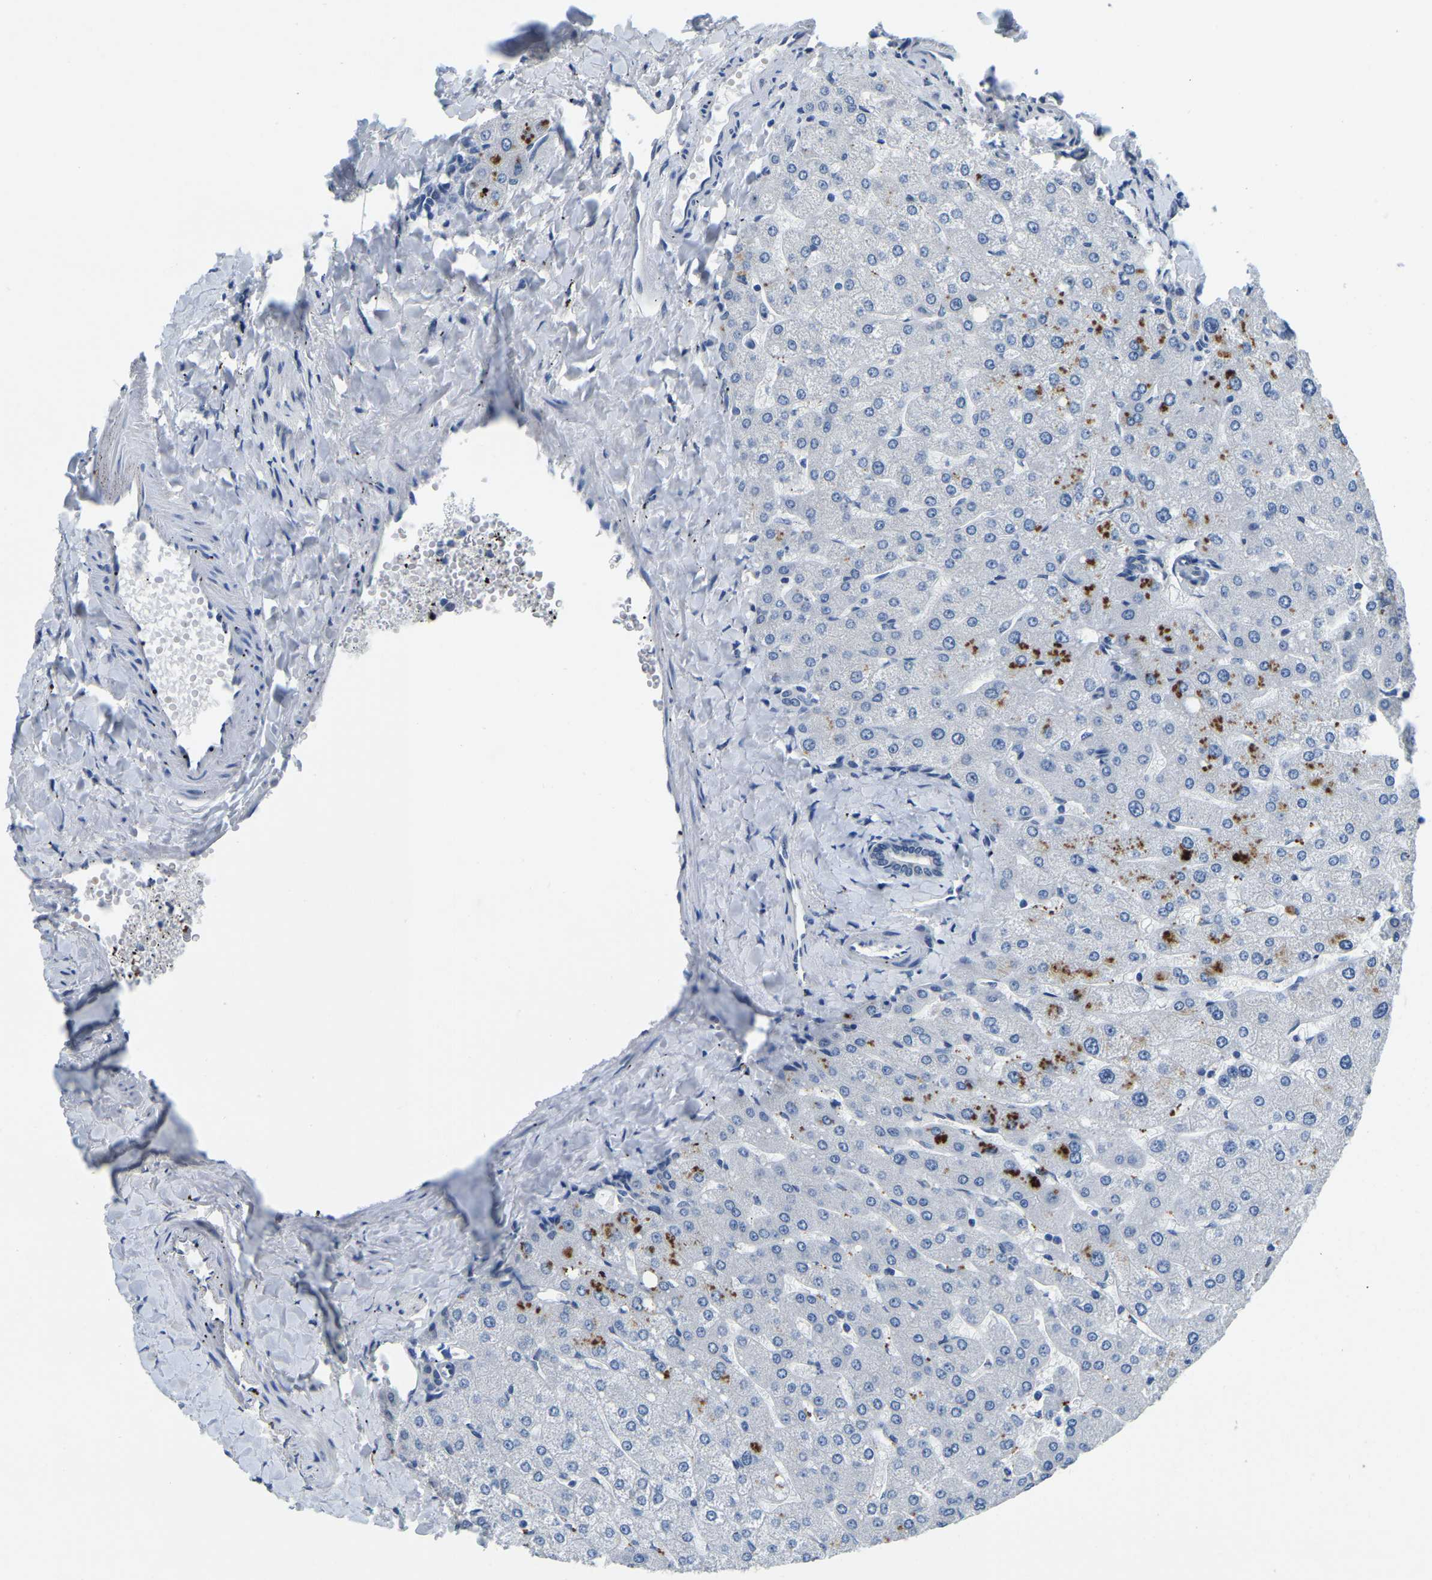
{"staining": {"intensity": "negative", "quantity": "none", "location": "none"}, "tissue": "liver", "cell_type": "Cholangiocytes", "image_type": "normal", "snomed": [{"axis": "morphology", "description": "Normal tissue, NOS"}, {"axis": "topography", "description": "Liver"}], "caption": "Immunohistochemistry histopathology image of normal liver: human liver stained with DAB (3,3'-diaminobenzidine) displays no significant protein positivity in cholangiocytes.", "gene": "RANBP2", "patient": {"sex": "male", "age": 55}}